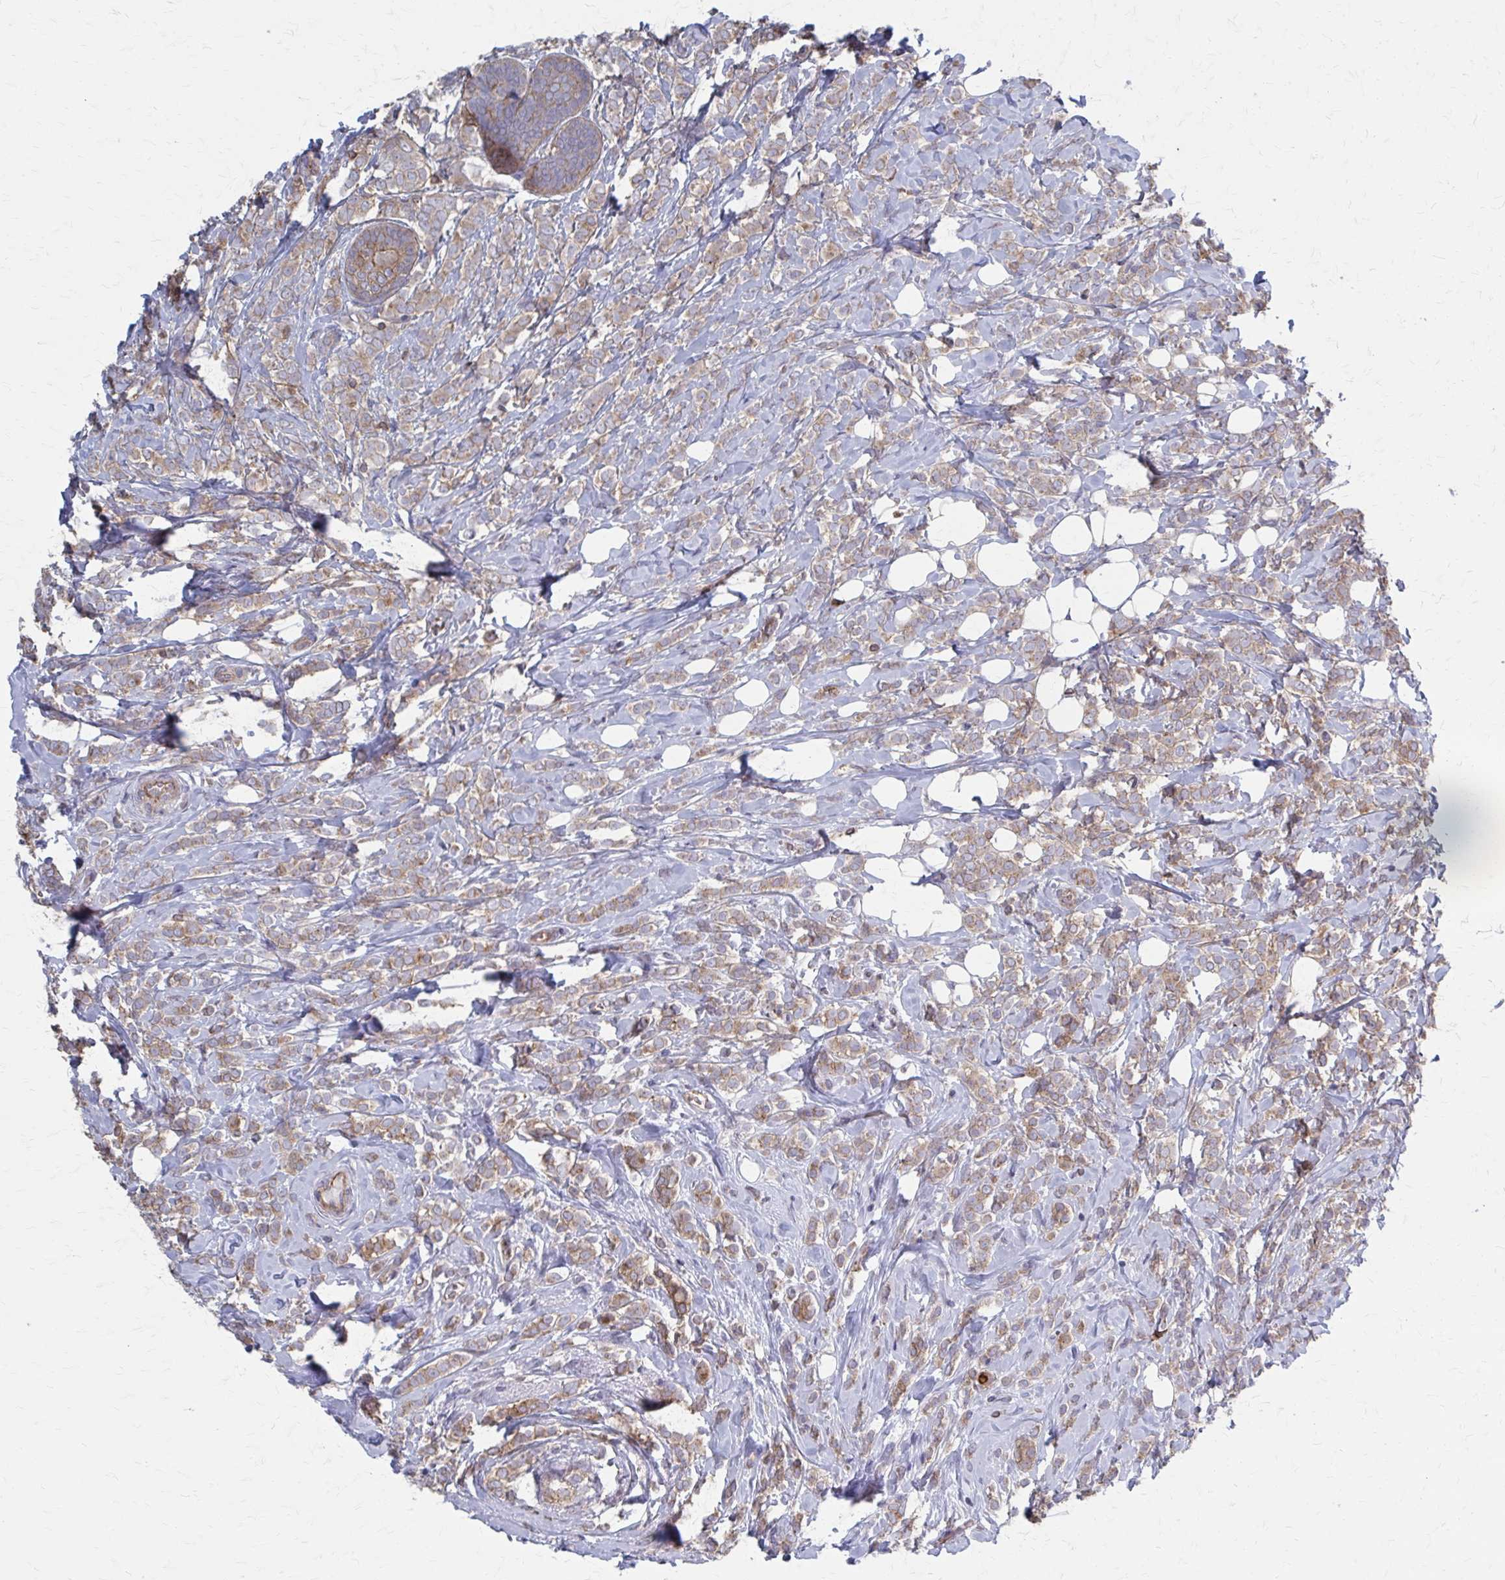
{"staining": {"intensity": "weak", "quantity": ">75%", "location": "cytoplasmic/membranous"}, "tissue": "breast cancer", "cell_type": "Tumor cells", "image_type": "cancer", "snomed": [{"axis": "morphology", "description": "Lobular carcinoma"}, {"axis": "topography", "description": "Breast"}], "caption": "Immunohistochemistry (IHC) histopathology image of human breast cancer stained for a protein (brown), which shows low levels of weak cytoplasmic/membranous expression in approximately >75% of tumor cells.", "gene": "MMP14", "patient": {"sex": "female", "age": 49}}